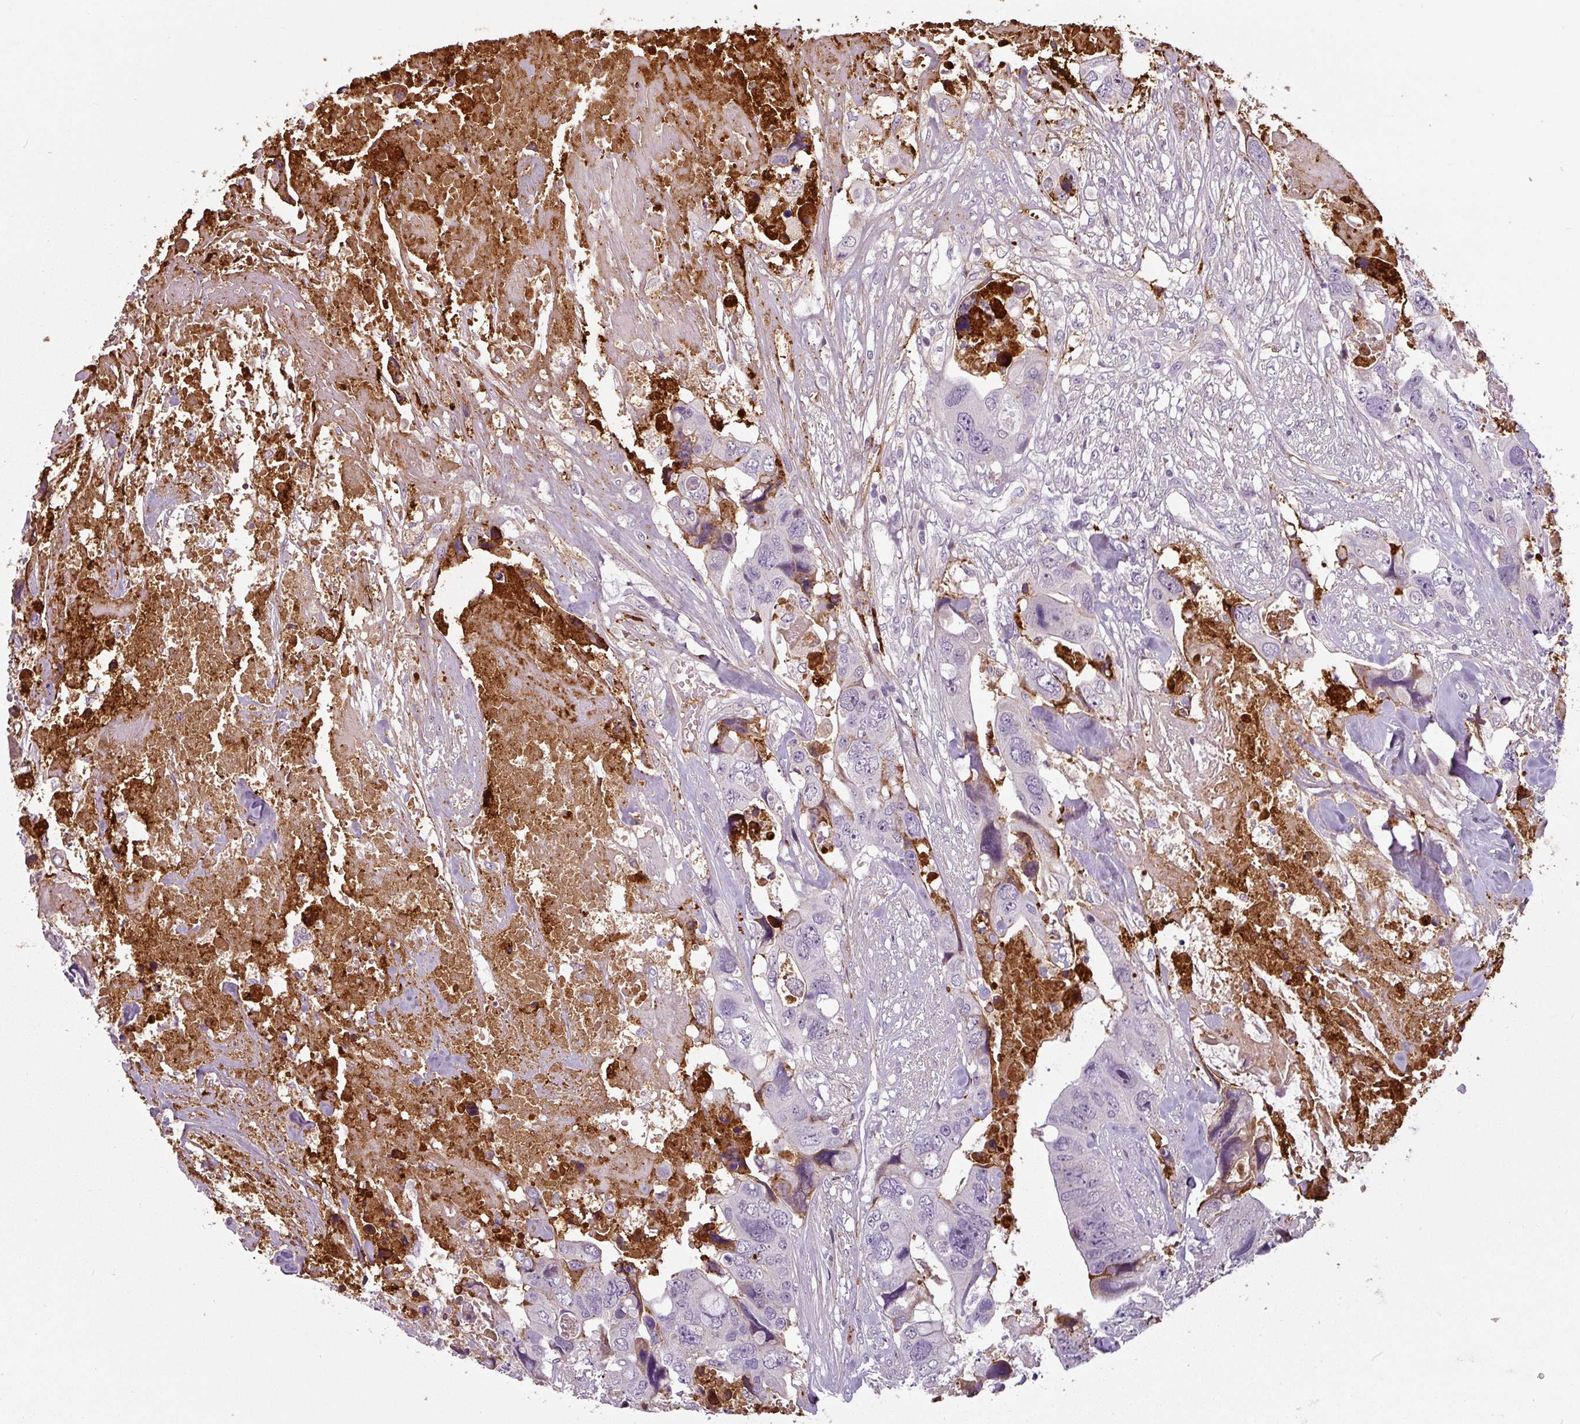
{"staining": {"intensity": "negative", "quantity": "none", "location": "none"}, "tissue": "colorectal cancer", "cell_type": "Tumor cells", "image_type": "cancer", "snomed": [{"axis": "morphology", "description": "Adenocarcinoma, NOS"}, {"axis": "topography", "description": "Rectum"}], "caption": "Colorectal adenocarcinoma was stained to show a protein in brown. There is no significant staining in tumor cells. The staining is performed using DAB (3,3'-diaminobenzidine) brown chromogen with nuclei counter-stained in using hematoxylin.", "gene": "APOC1", "patient": {"sex": "male", "age": 57}}